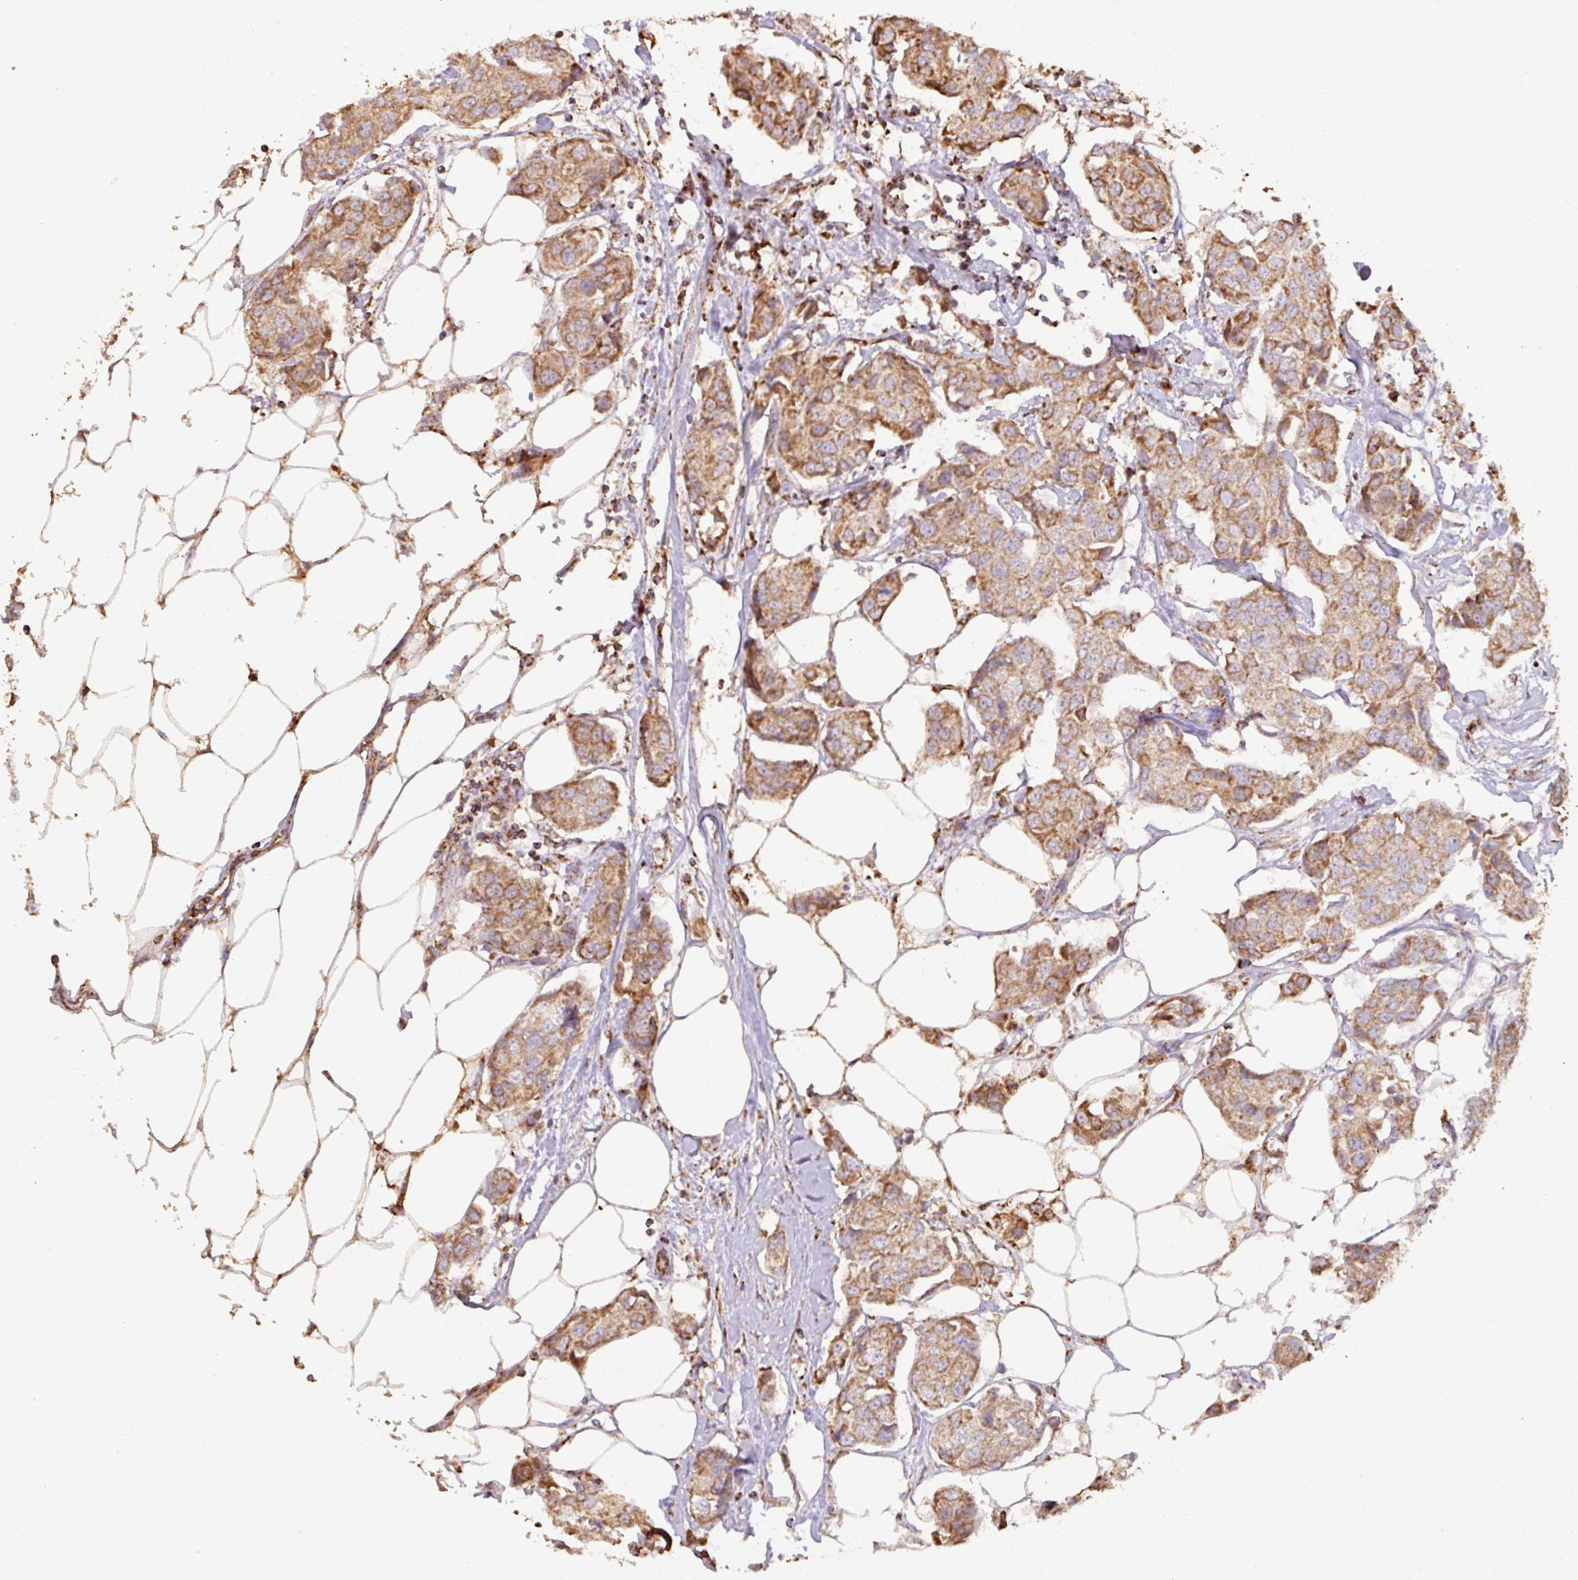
{"staining": {"intensity": "moderate", "quantity": ">75%", "location": "cytoplasmic/membranous"}, "tissue": "breast cancer", "cell_type": "Tumor cells", "image_type": "cancer", "snomed": [{"axis": "morphology", "description": "Duct carcinoma"}, {"axis": "topography", "description": "Breast"}, {"axis": "topography", "description": "Lymph node"}], "caption": "Tumor cells display moderate cytoplasmic/membranous expression in about >75% of cells in intraductal carcinoma (breast).", "gene": "SQOR", "patient": {"sex": "female", "age": 80}}